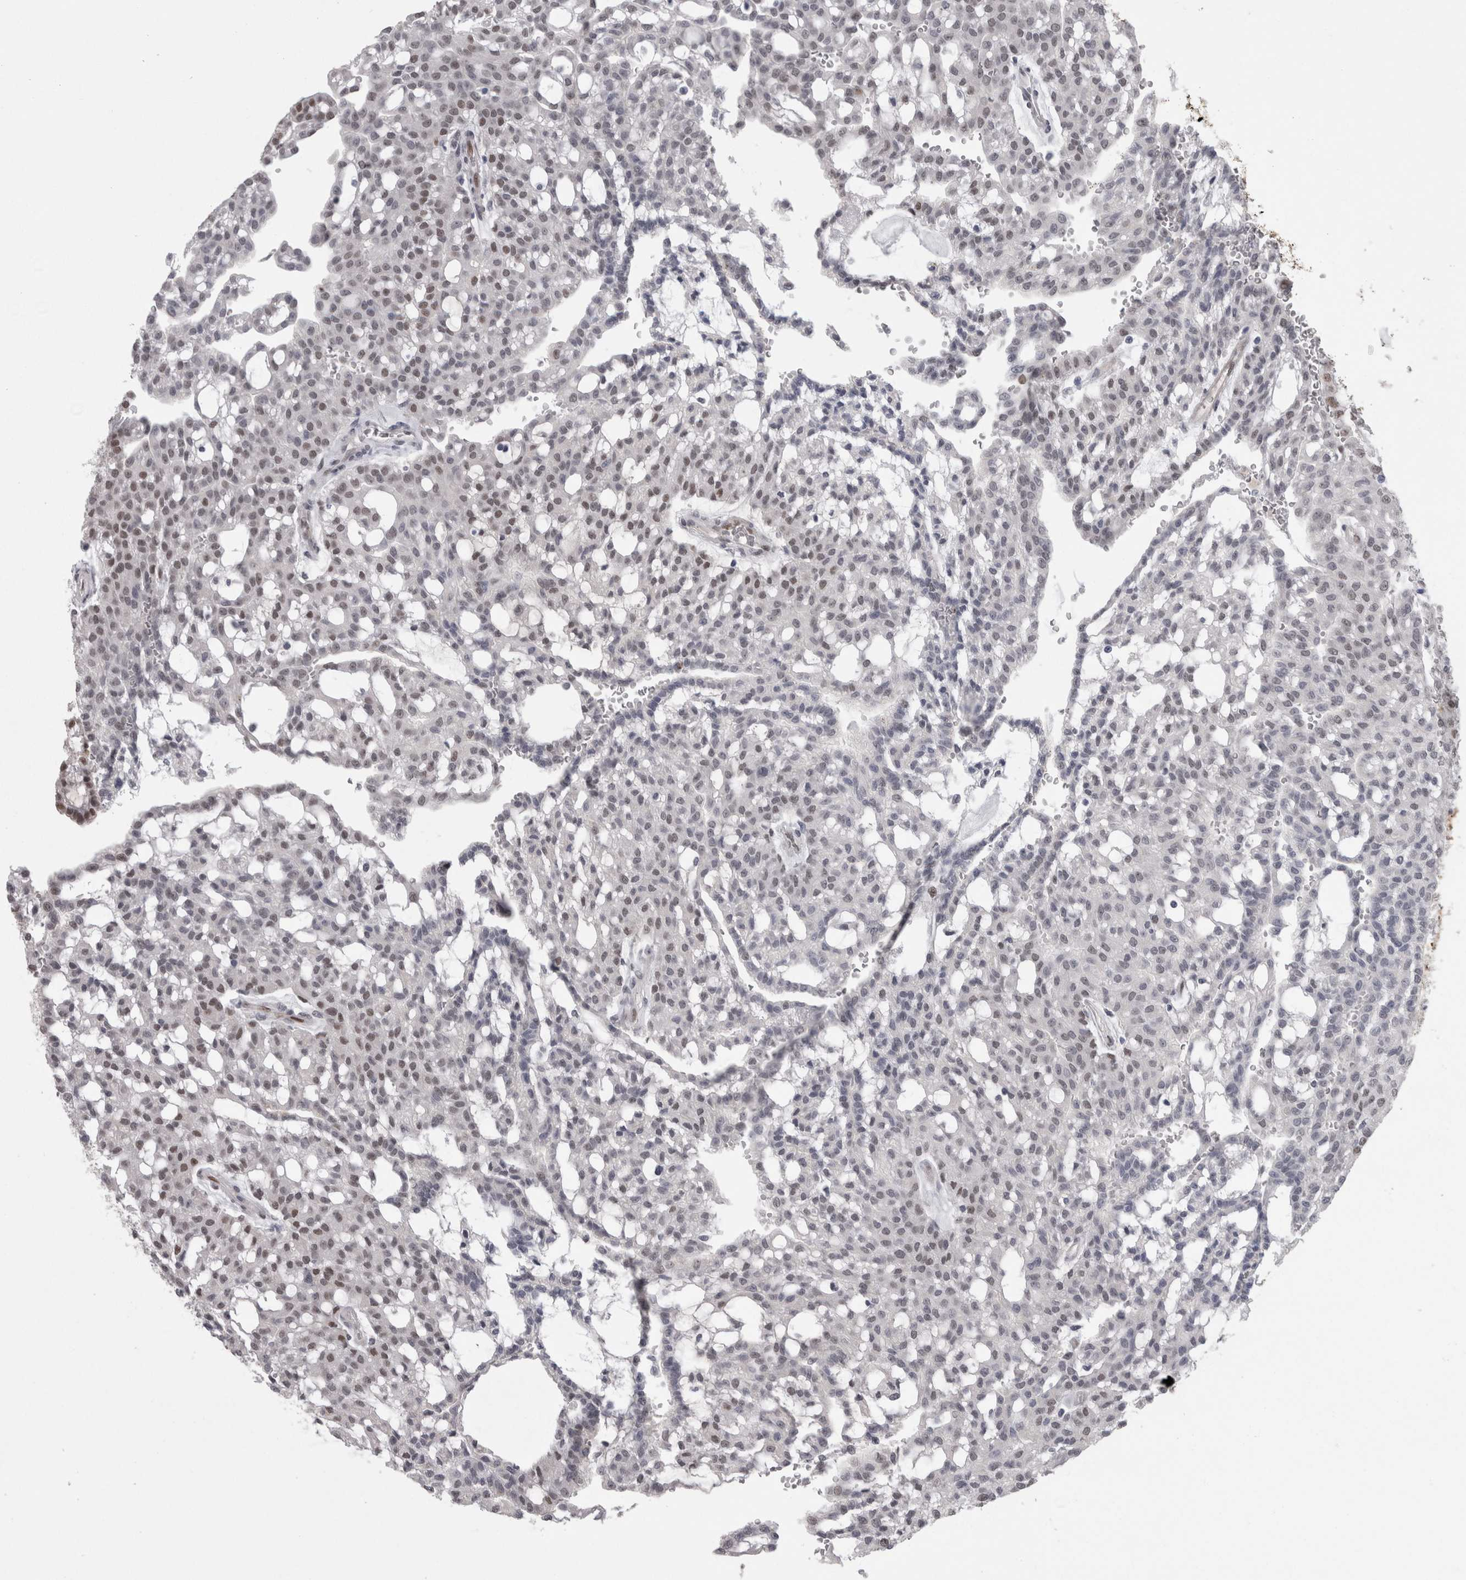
{"staining": {"intensity": "weak", "quantity": "25%-75%", "location": "nuclear"}, "tissue": "renal cancer", "cell_type": "Tumor cells", "image_type": "cancer", "snomed": [{"axis": "morphology", "description": "Adenocarcinoma, NOS"}, {"axis": "topography", "description": "Kidney"}], "caption": "Human adenocarcinoma (renal) stained with a brown dye shows weak nuclear positive expression in about 25%-75% of tumor cells.", "gene": "C1orf54", "patient": {"sex": "male", "age": 63}}